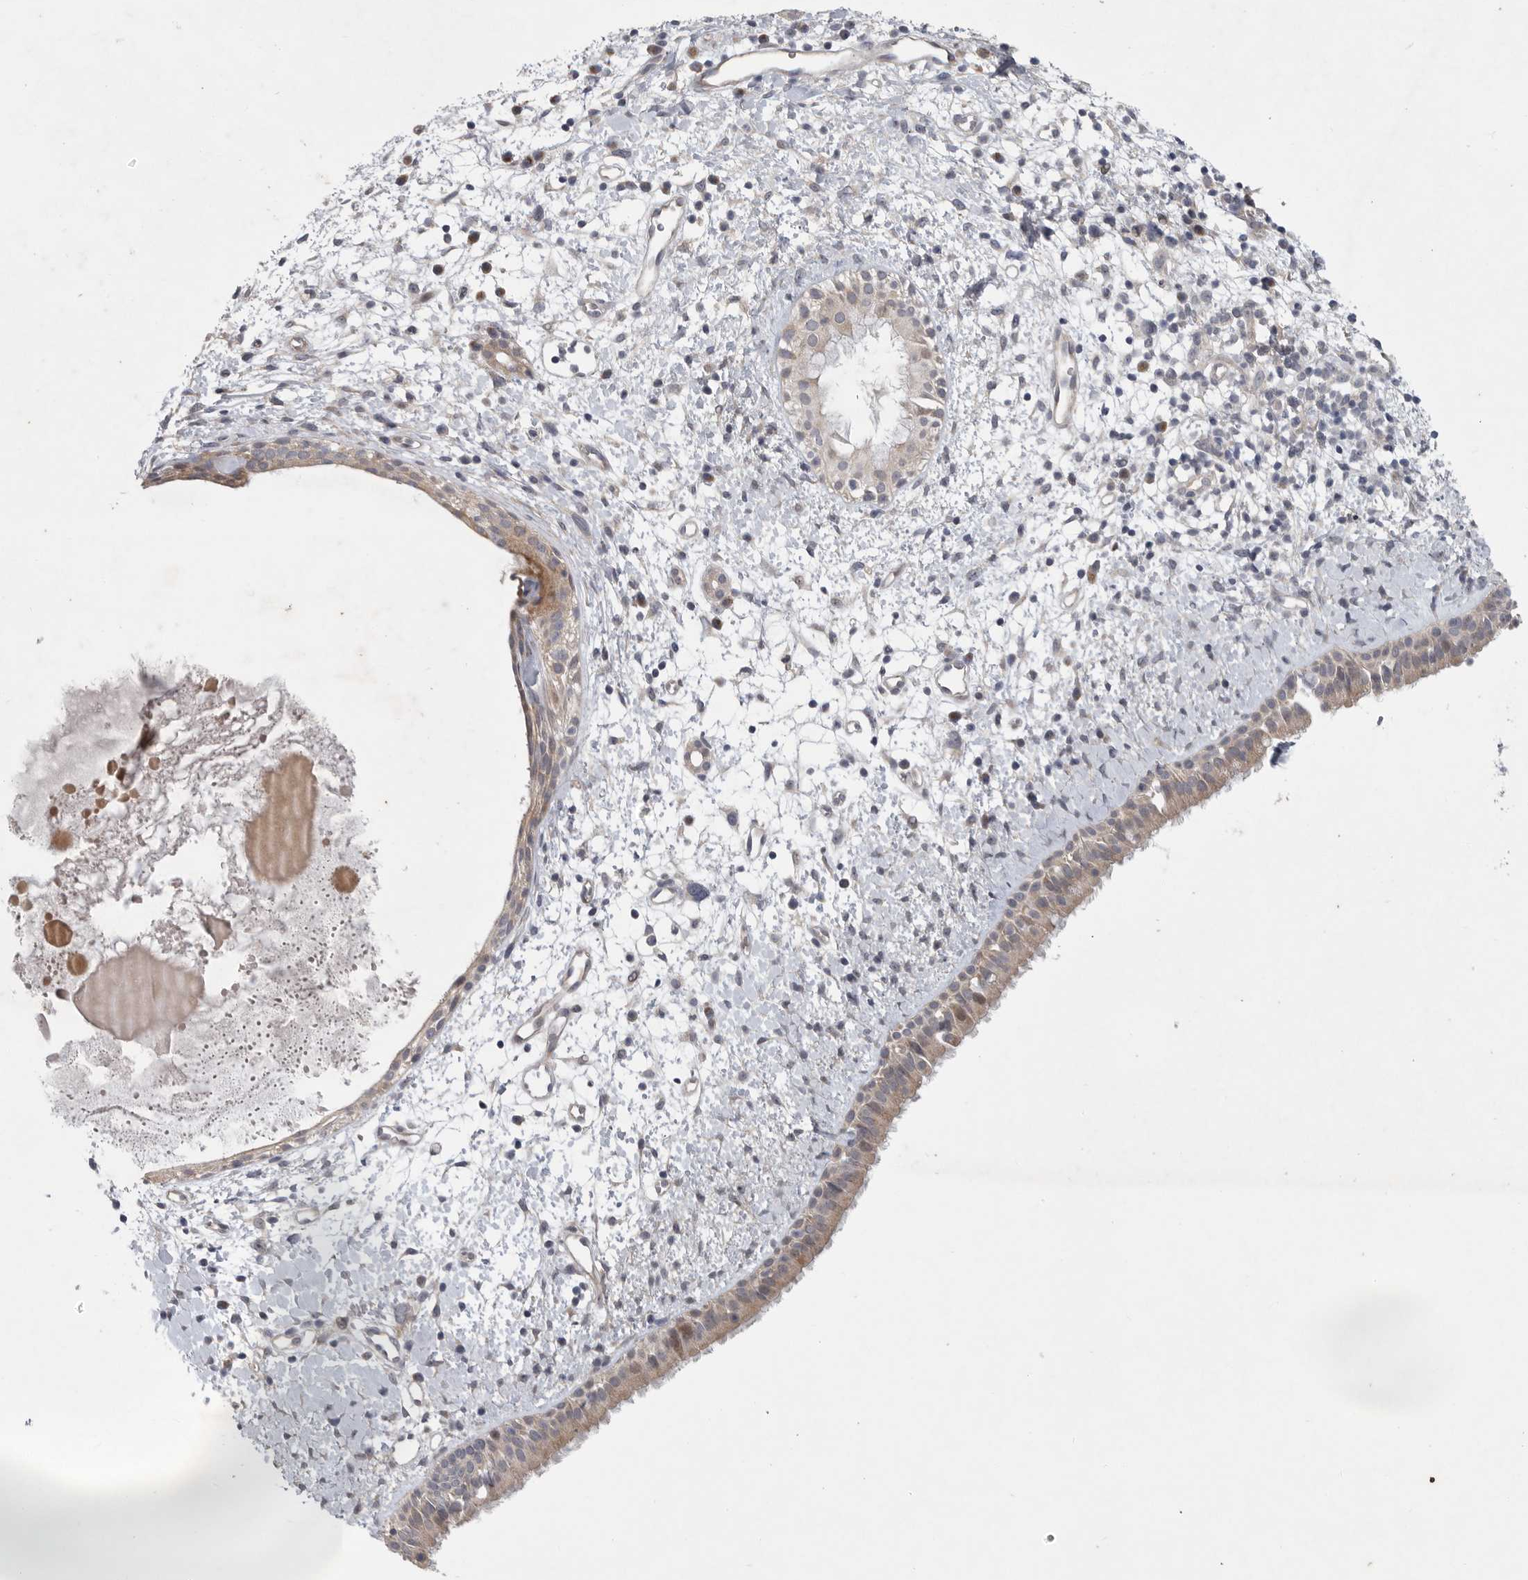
{"staining": {"intensity": "weak", "quantity": "25%-75%", "location": "cytoplasmic/membranous"}, "tissue": "nasopharynx", "cell_type": "Respiratory epithelial cells", "image_type": "normal", "snomed": [{"axis": "morphology", "description": "Normal tissue, NOS"}, {"axis": "topography", "description": "Nasopharynx"}], "caption": "Nasopharynx stained for a protein shows weak cytoplasmic/membranous positivity in respiratory epithelial cells. (DAB IHC, brown staining for protein, blue staining for nuclei).", "gene": "FBXO43", "patient": {"sex": "male", "age": 22}}